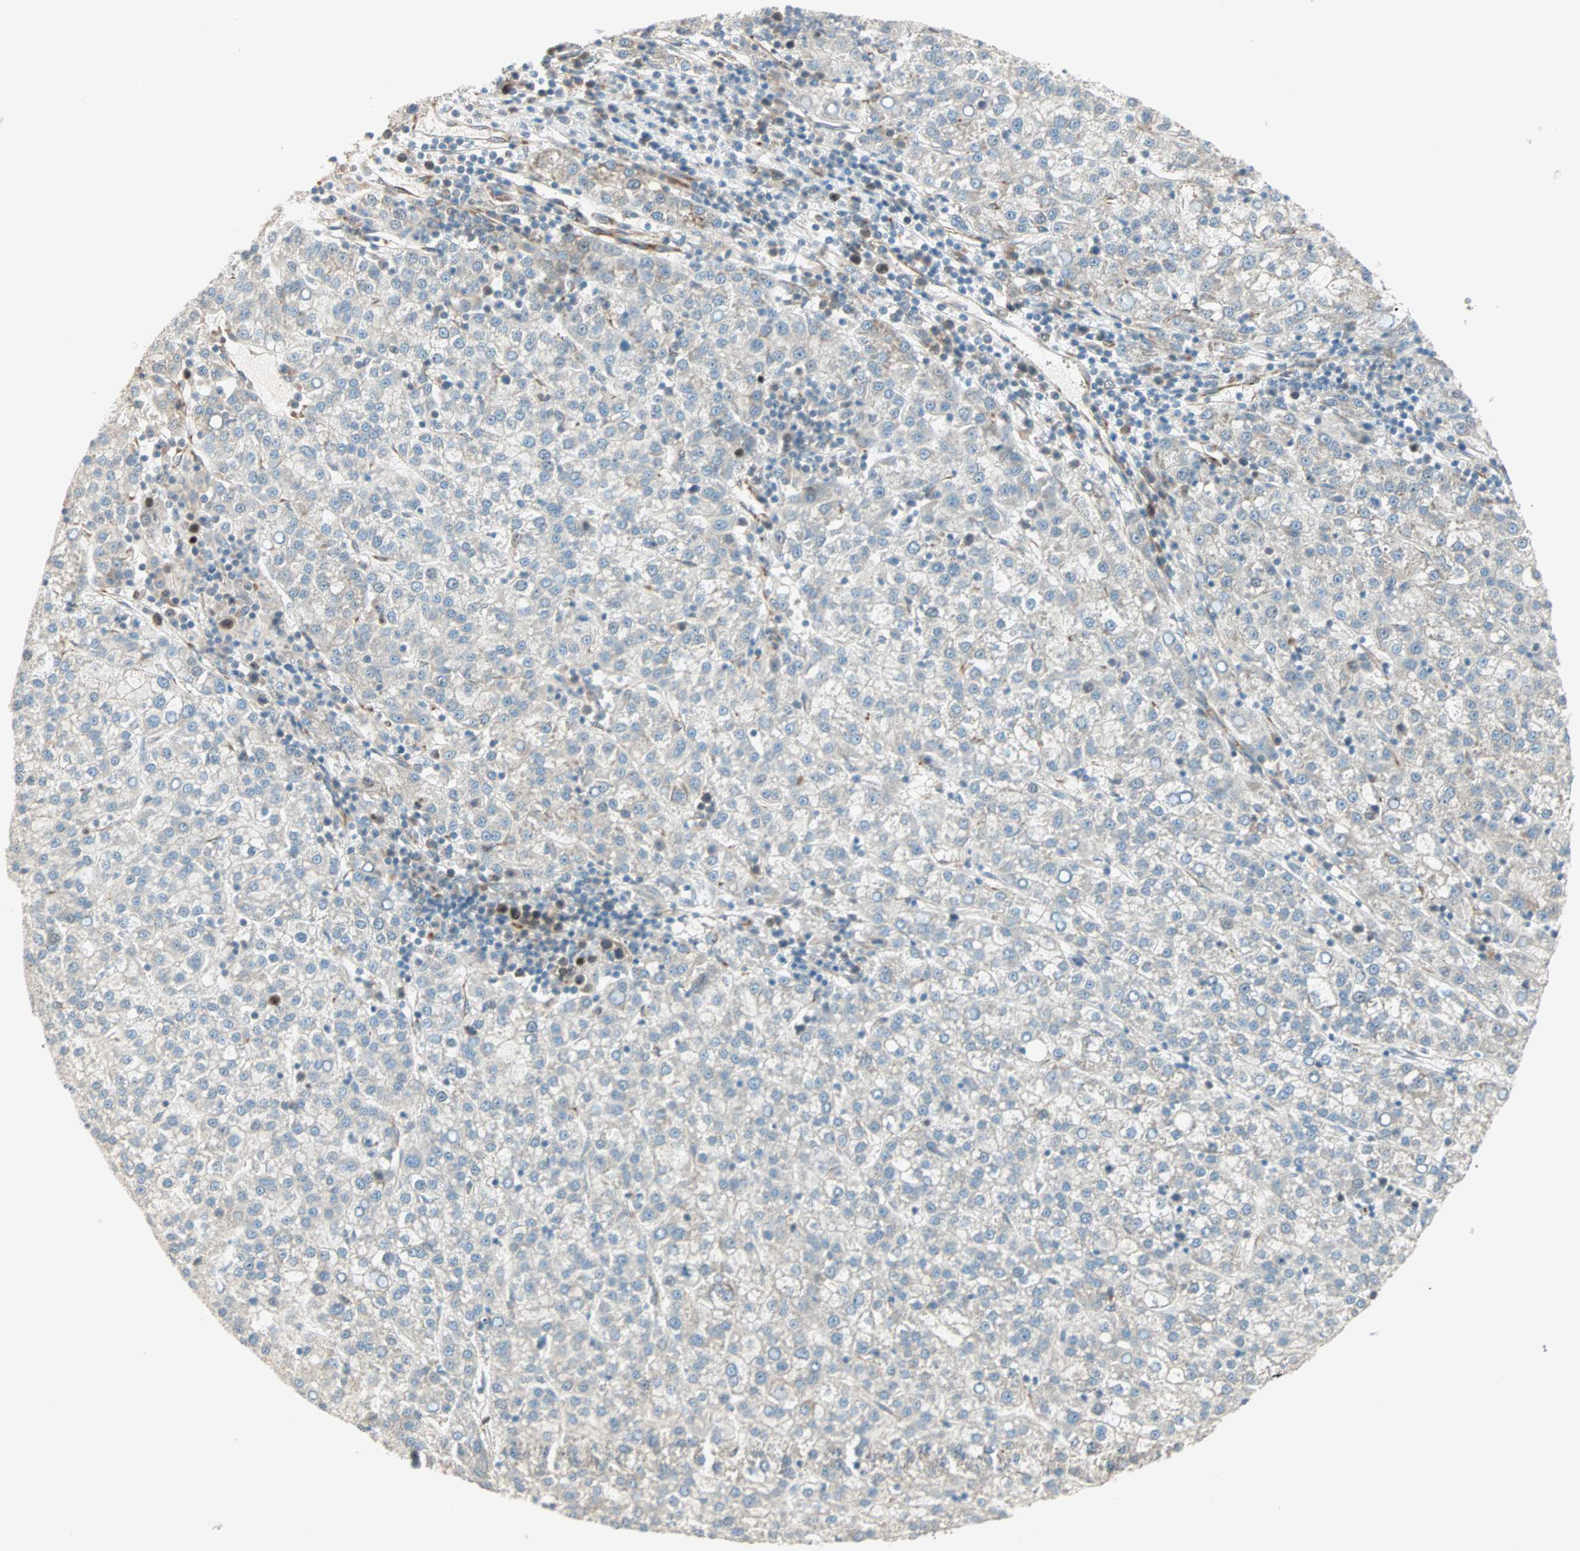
{"staining": {"intensity": "moderate", "quantity": ">75%", "location": "cytoplasmic/membranous"}, "tissue": "liver cancer", "cell_type": "Tumor cells", "image_type": "cancer", "snomed": [{"axis": "morphology", "description": "Carcinoma, Hepatocellular, NOS"}, {"axis": "topography", "description": "Liver"}], "caption": "Human liver cancer stained for a protein (brown) demonstrates moderate cytoplasmic/membranous positive expression in approximately >75% of tumor cells.", "gene": "ZNF37A", "patient": {"sex": "female", "age": 58}}